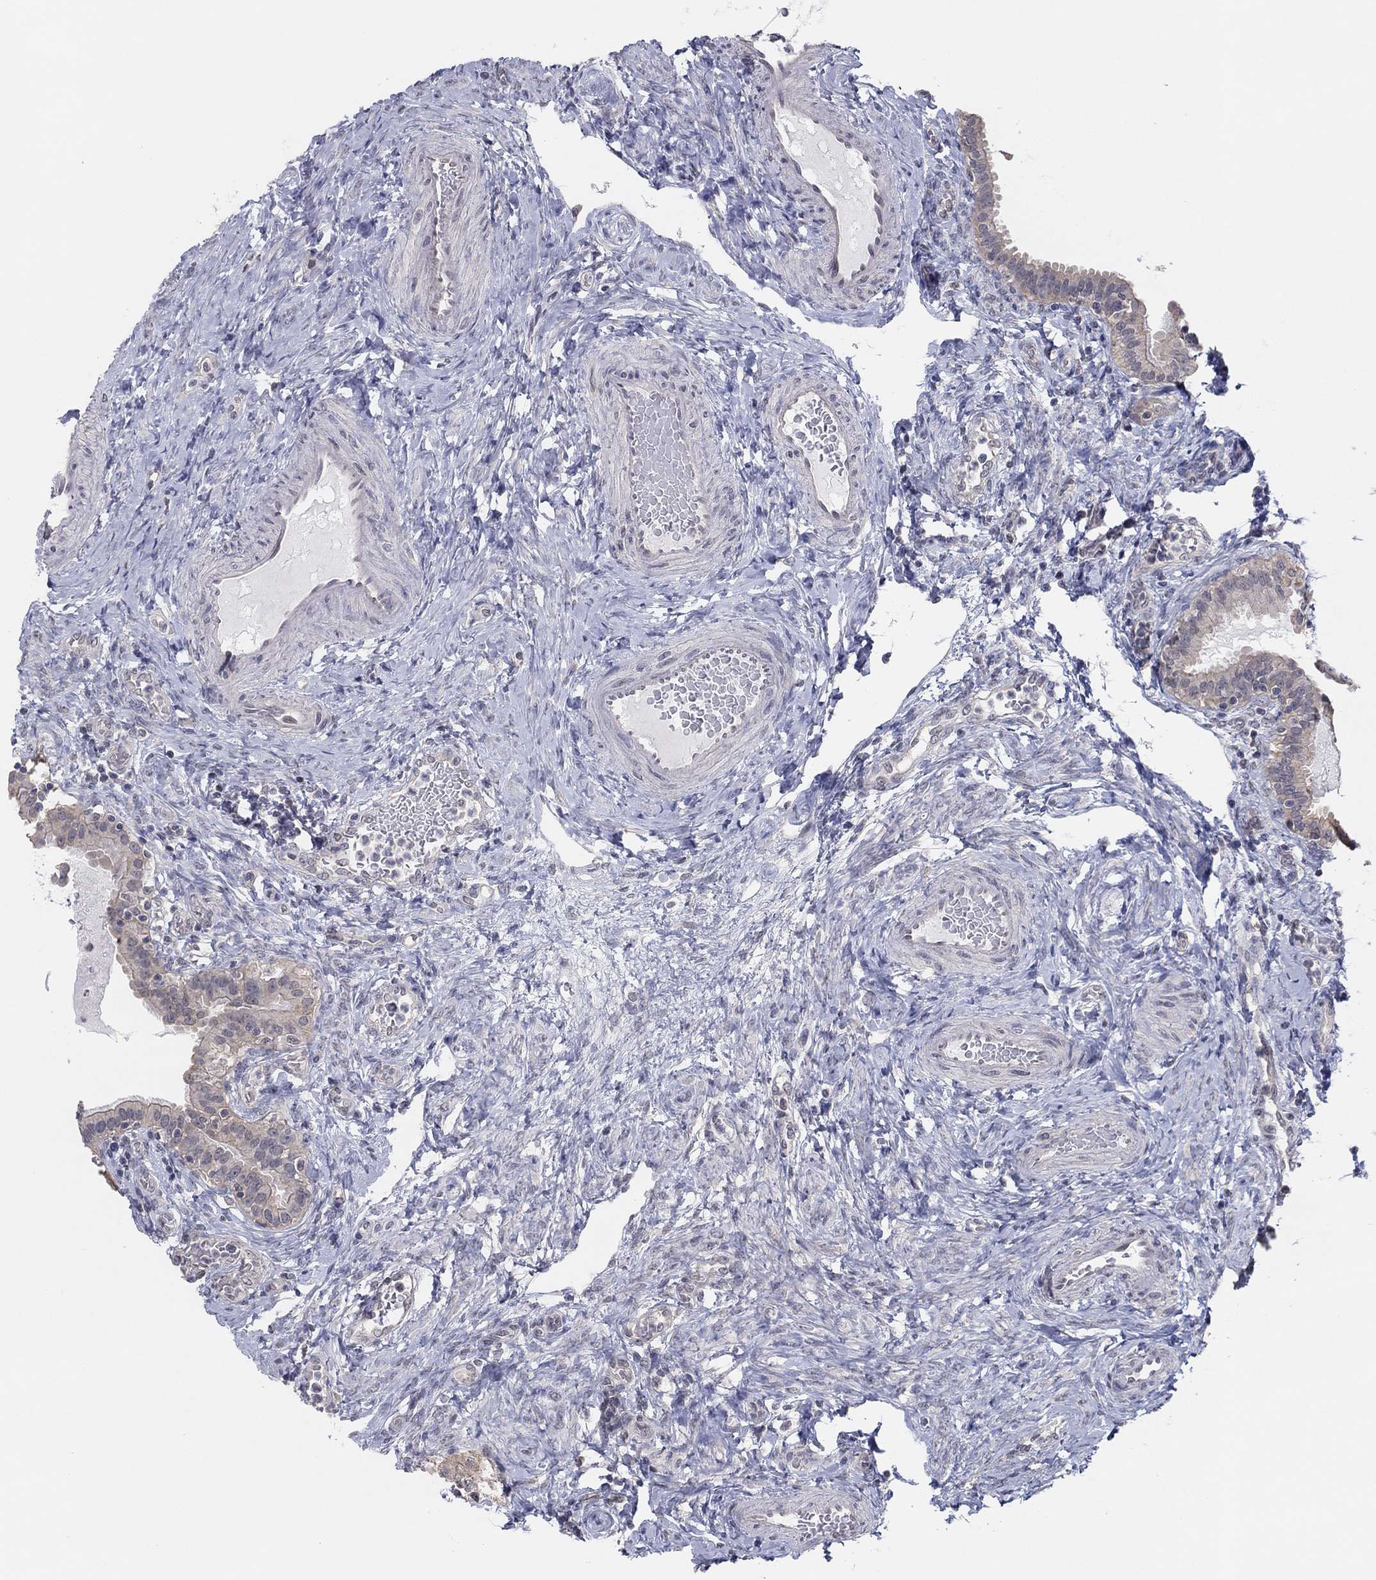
{"staining": {"intensity": "negative", "quantity": "none", "location": "none"}, "tissue": "fallopian tube", "cell_type": "Glandular cells", "image_type": "normal", "snomed": [{"axis": "morphology", "description": "Normal tissue, NOS"}, {"axis": "topography", "description": "Fallopian tube"}, {"axis": "topography", "description": "Ovary"}], "caption": "A histopathology image of human fallopian tube is negative for staining in glandular cells.", "gene": "SLC22A2", "patient": {"sex": "female", "age": 41}}